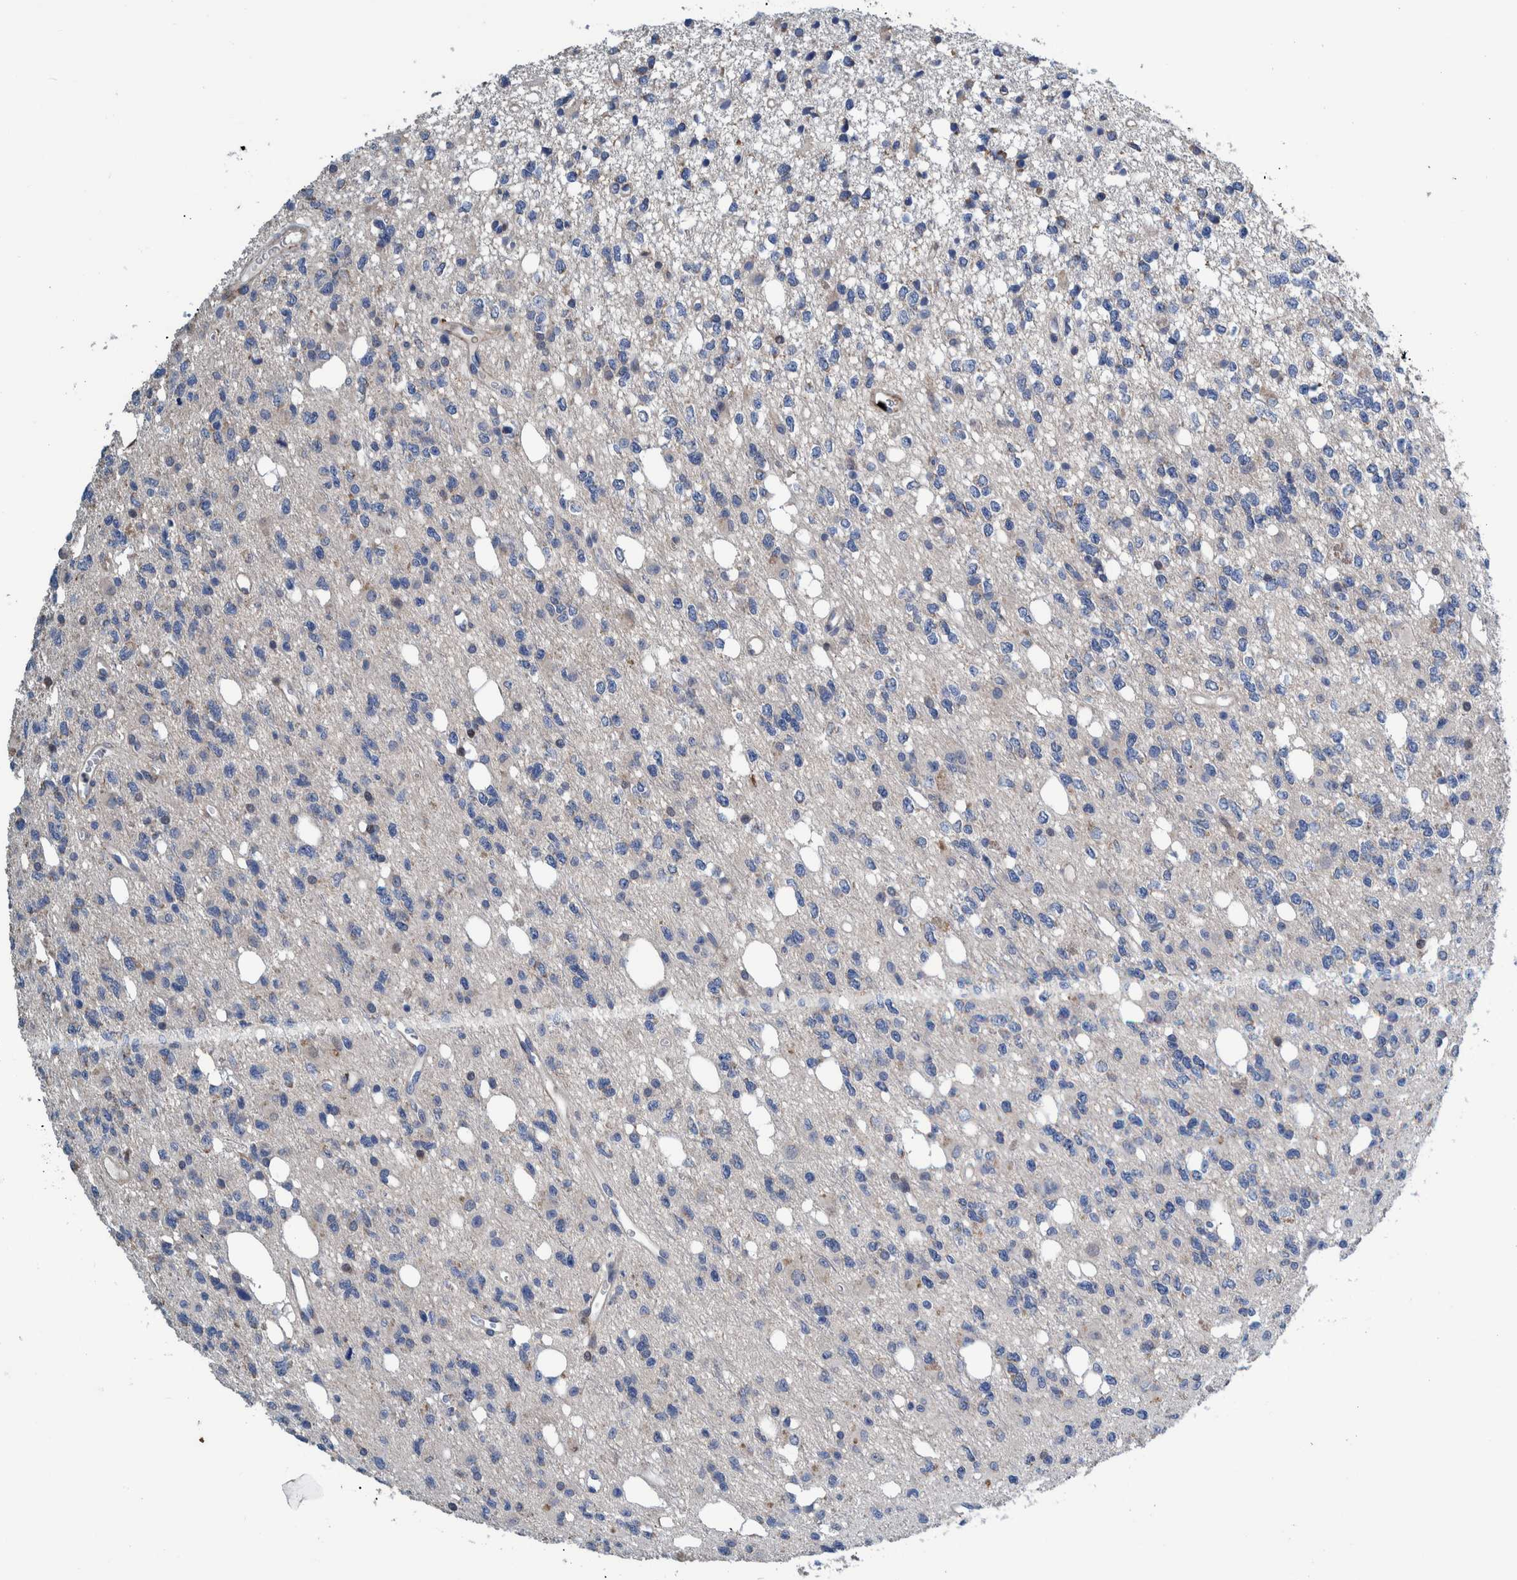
{"staining": {"intensity": "negative", "quantity": "none", "location": "none"}, "tissue": "glioma", "cell_type": "Tumor cells", "image_type": "cancer", "snomed": [{"axis": "morphology", "description": "Glioma, malignant, High grade"}, {"axis": "topography", "description": "Brain"}], "caption": "High-grade glioma (malignant) was stained to show a protein in brown. There is no significant expression in tumor cells.", "gene": "MKS1", "patient": {"sex": "female", "age": 62}}